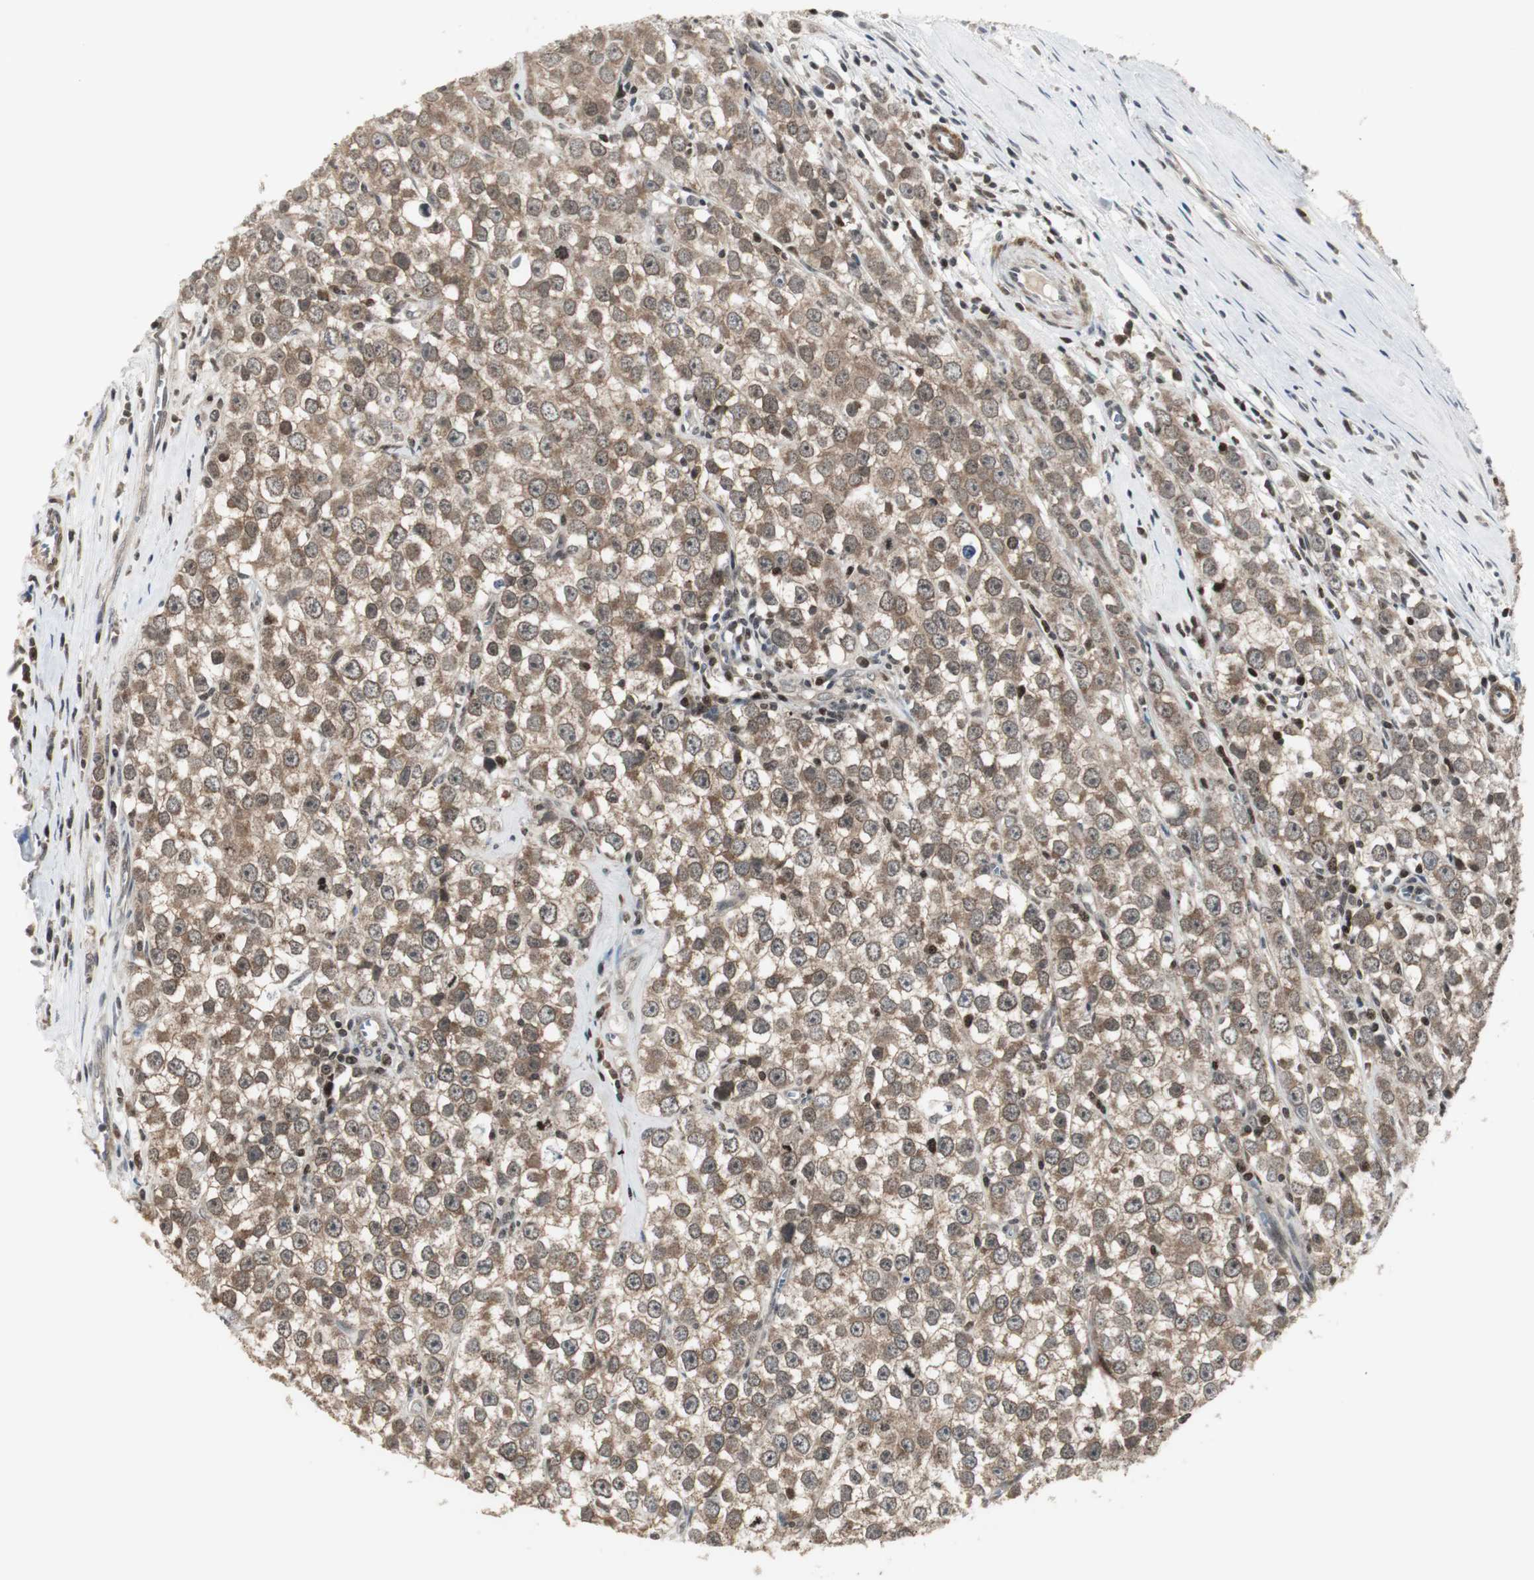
{"staining": {"intensity": "weak", "quantity": ">75%", "location": "cytoplasmic/membranous,nuclear"}, "tissue": "testis cancer", "cell_type": "Tumor cells", "image_type": "cancer", "snomed": [{"axis": "morphology", "description": "Seminoma, NOS"}, {"axis": "morphology", "description": "Carcinoma, Embryonal, NOS"}, {"axis": "topography", "description": "Testis"}], "caption": "Testis cancer stained with DAB (3,3'-diaminobenzidine) immunohistochemistry shows low levels of weak cytoplasmic/membranous and nuclear expression in about >75% of tumor cells. The staining was performed using DAB (3,3'-diaminobenzidine) to visualize the protein expression in brown, while the nuclei were stained in blue with hematoxylin (Magnification: 20x).", "gene": "MPG", "patient": {"sex": "male", "age": 52}}